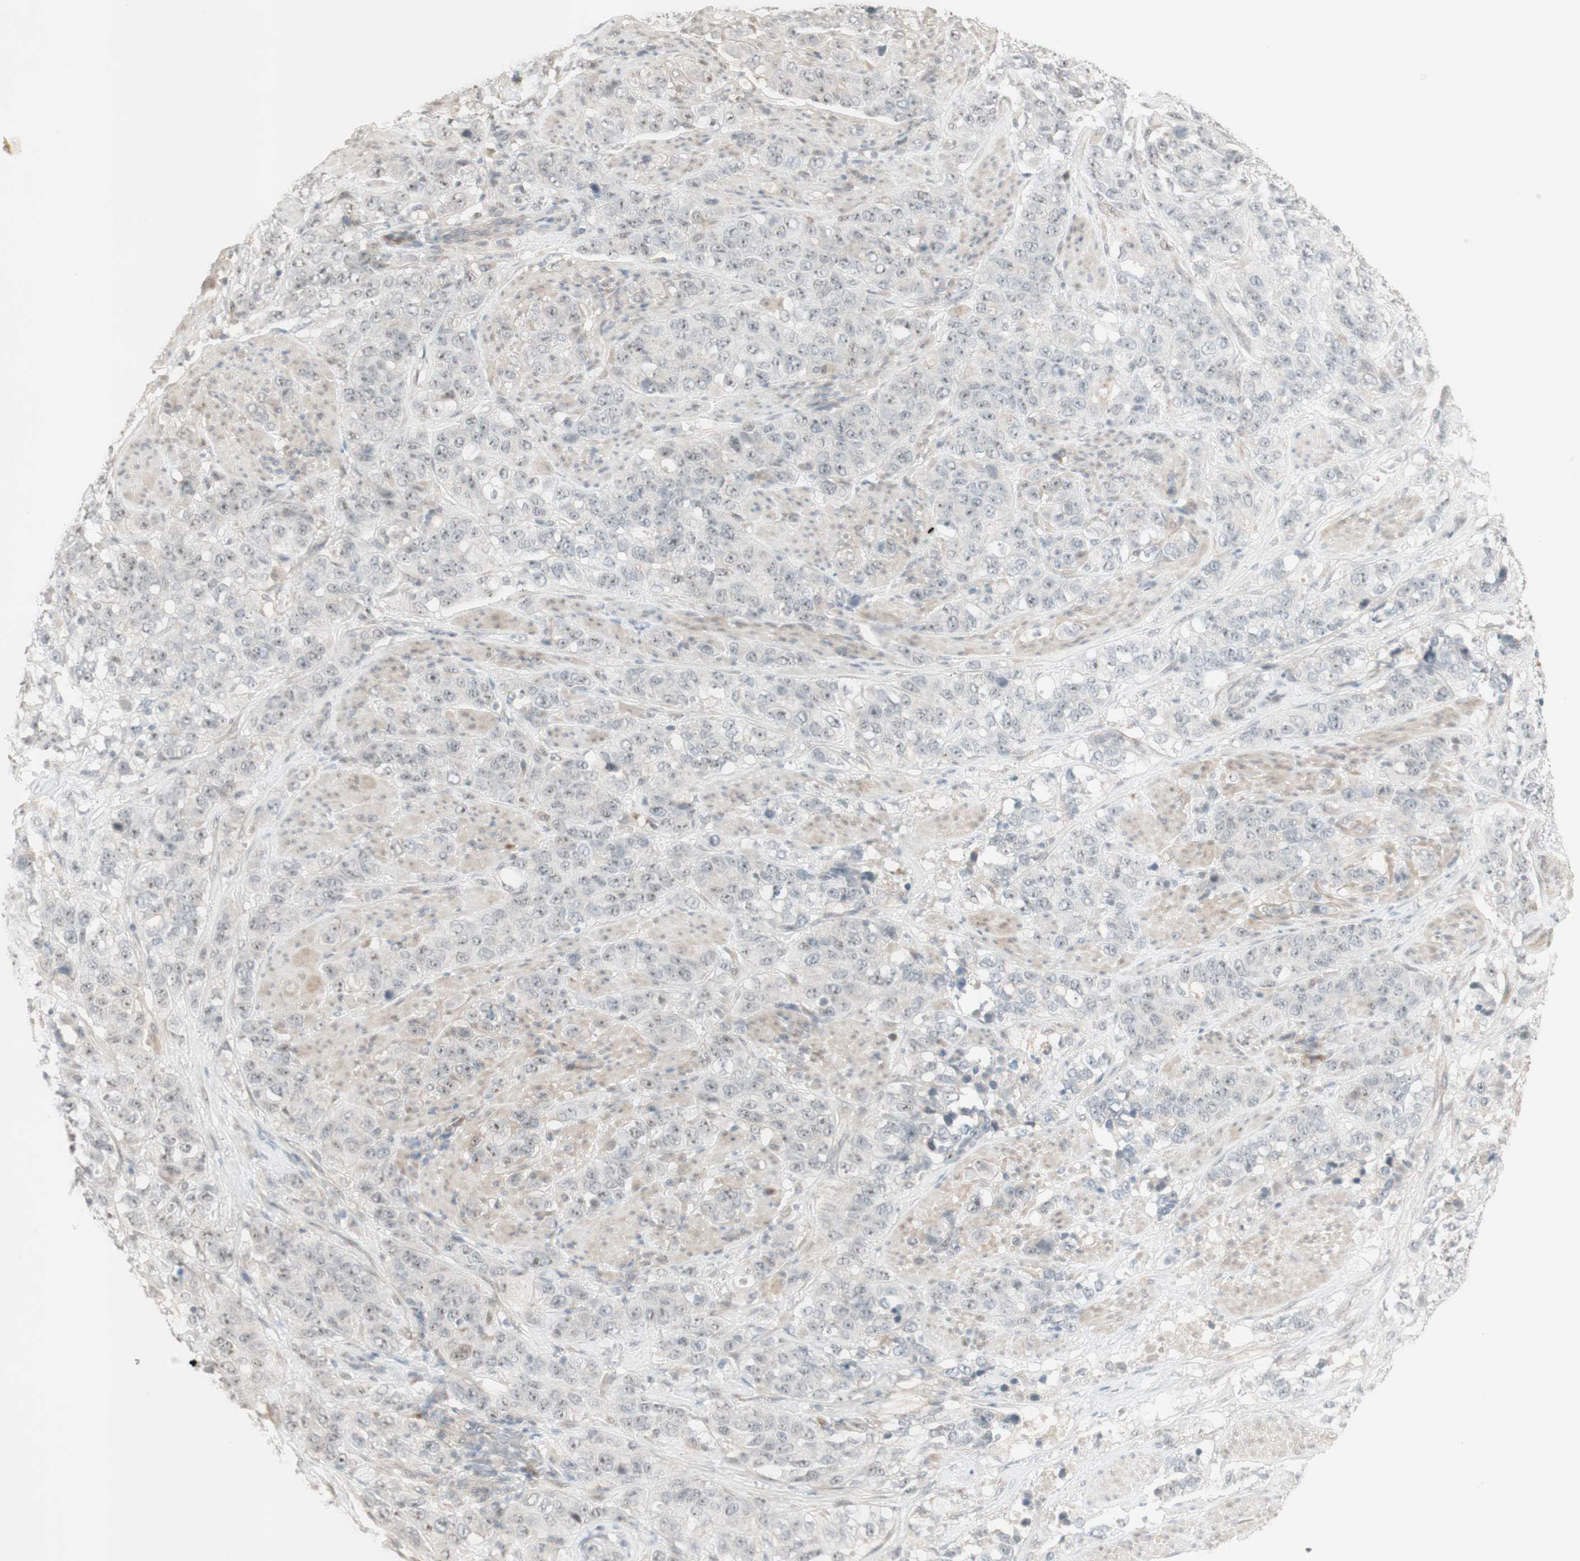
{"staining": {"intensity": "negative", "quantity": "none", "location": "none"}, "tissue": "stomach cancer", "cell_type": "Tumor cells", "image_type": "cancer", "snomed": [{"axis": "morphology", "description": "Adenocarcinoma, NOS"}, {"axis": "topography", "description": "Stomach"}], "caption": "DAB (3,3'-diaminobenzidine) immunohistochemical staining of human stomach cancer (adenocarcinoma) exhibits no significant expression in tumor cells.", "gene": "PLCD4", "patient": {"sex": "male", "age": 48}}